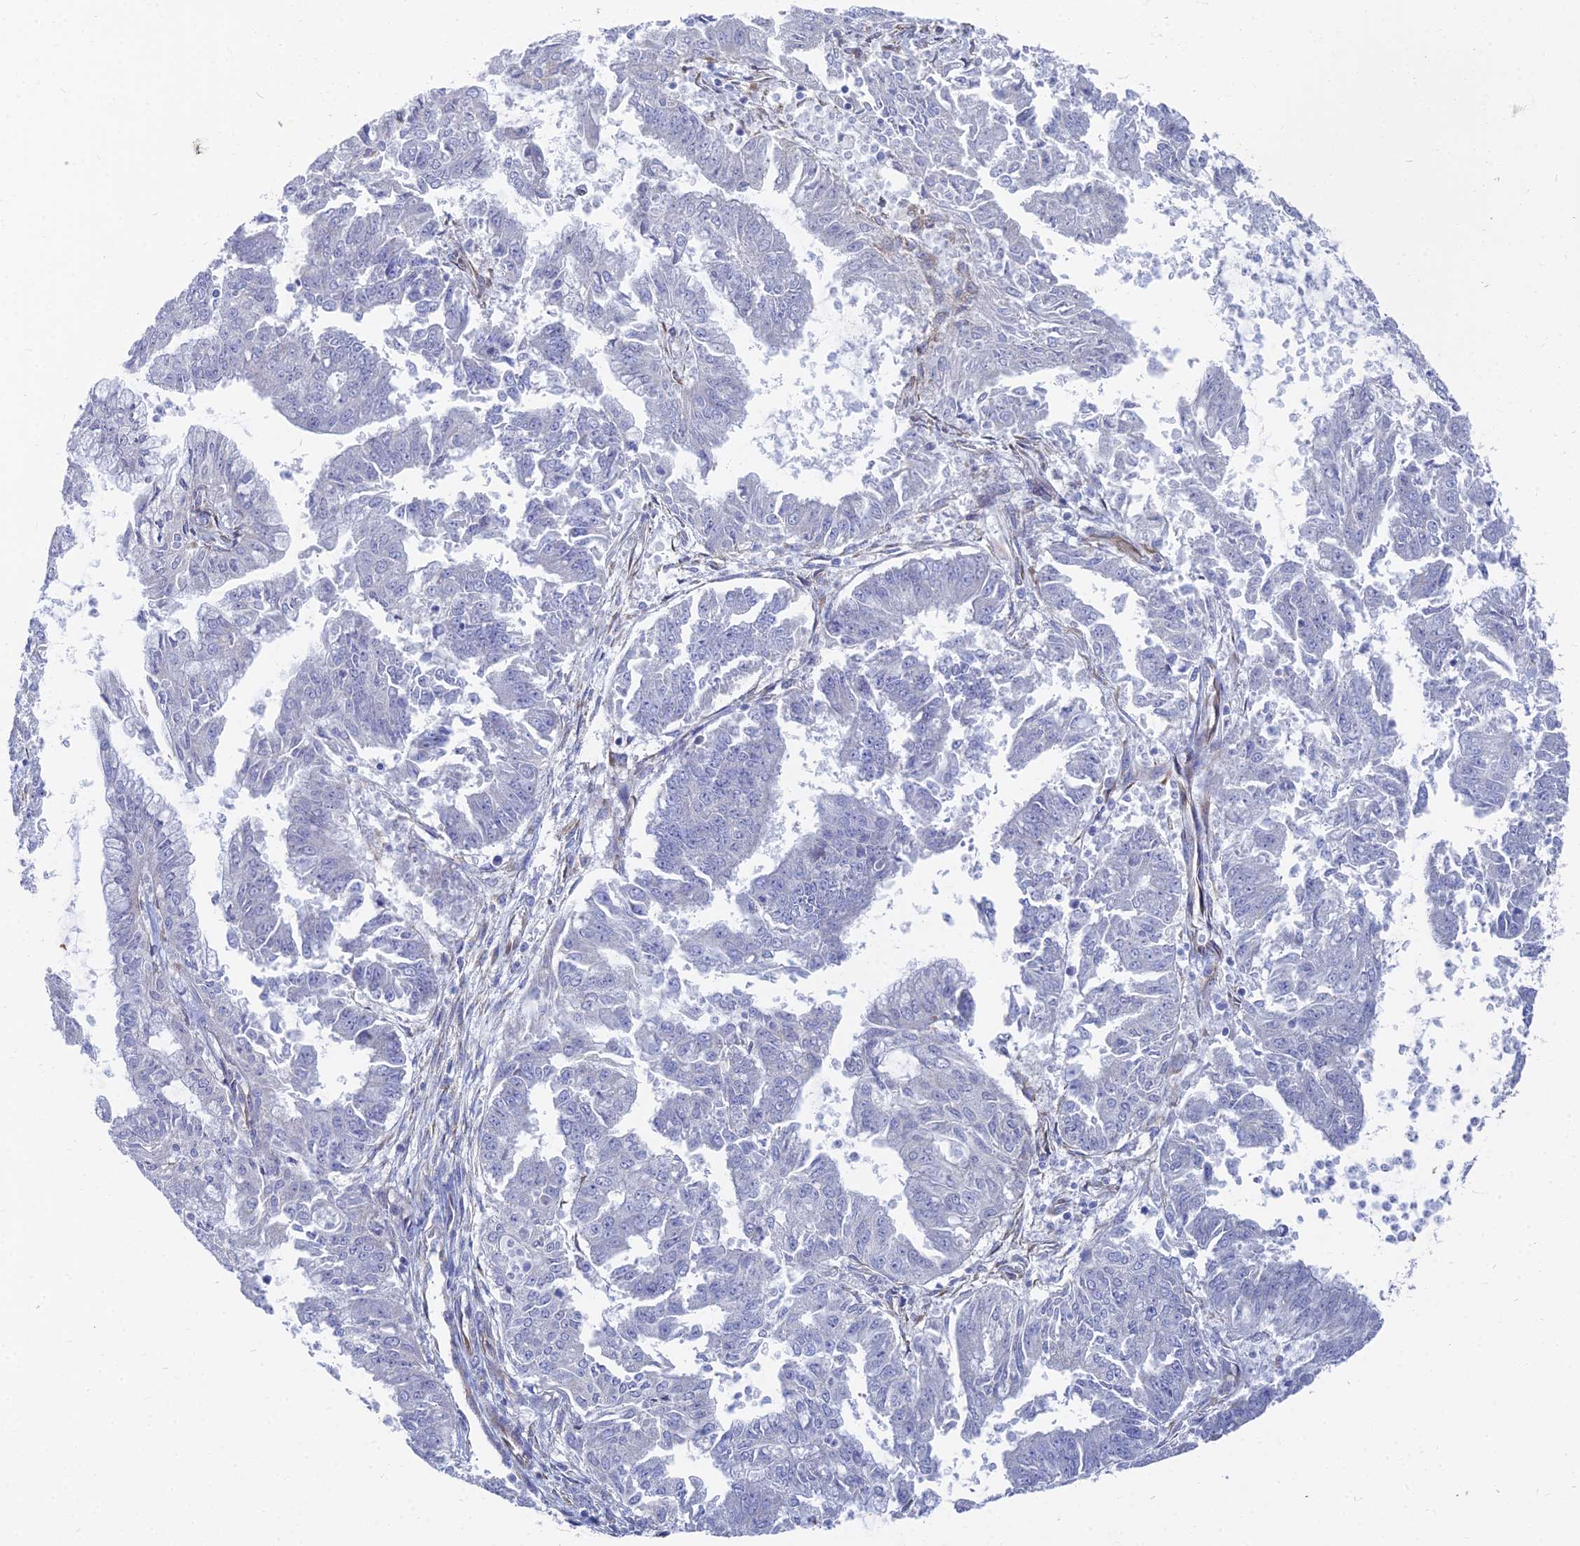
{"staining": {"intensity": "negative", "quantity": "none", "location": "none"}, "tissue": "endometrial cancer", "cell_type": "Tumor cells", "image_type": "cancer", "snomed": [{"axis": "morphology", "description": "Adenocarcinoma, NOS"}, {"axis": "topography", "description": "Endometrium"}], "caption": "An immunohistochemistry (IHC) micrograph of endometrial cancer is shown. There is no staining in tumor cells of endometrial cancer.", "gene": "TNNT3", "patient": {"sex": "female", "age": 73}}